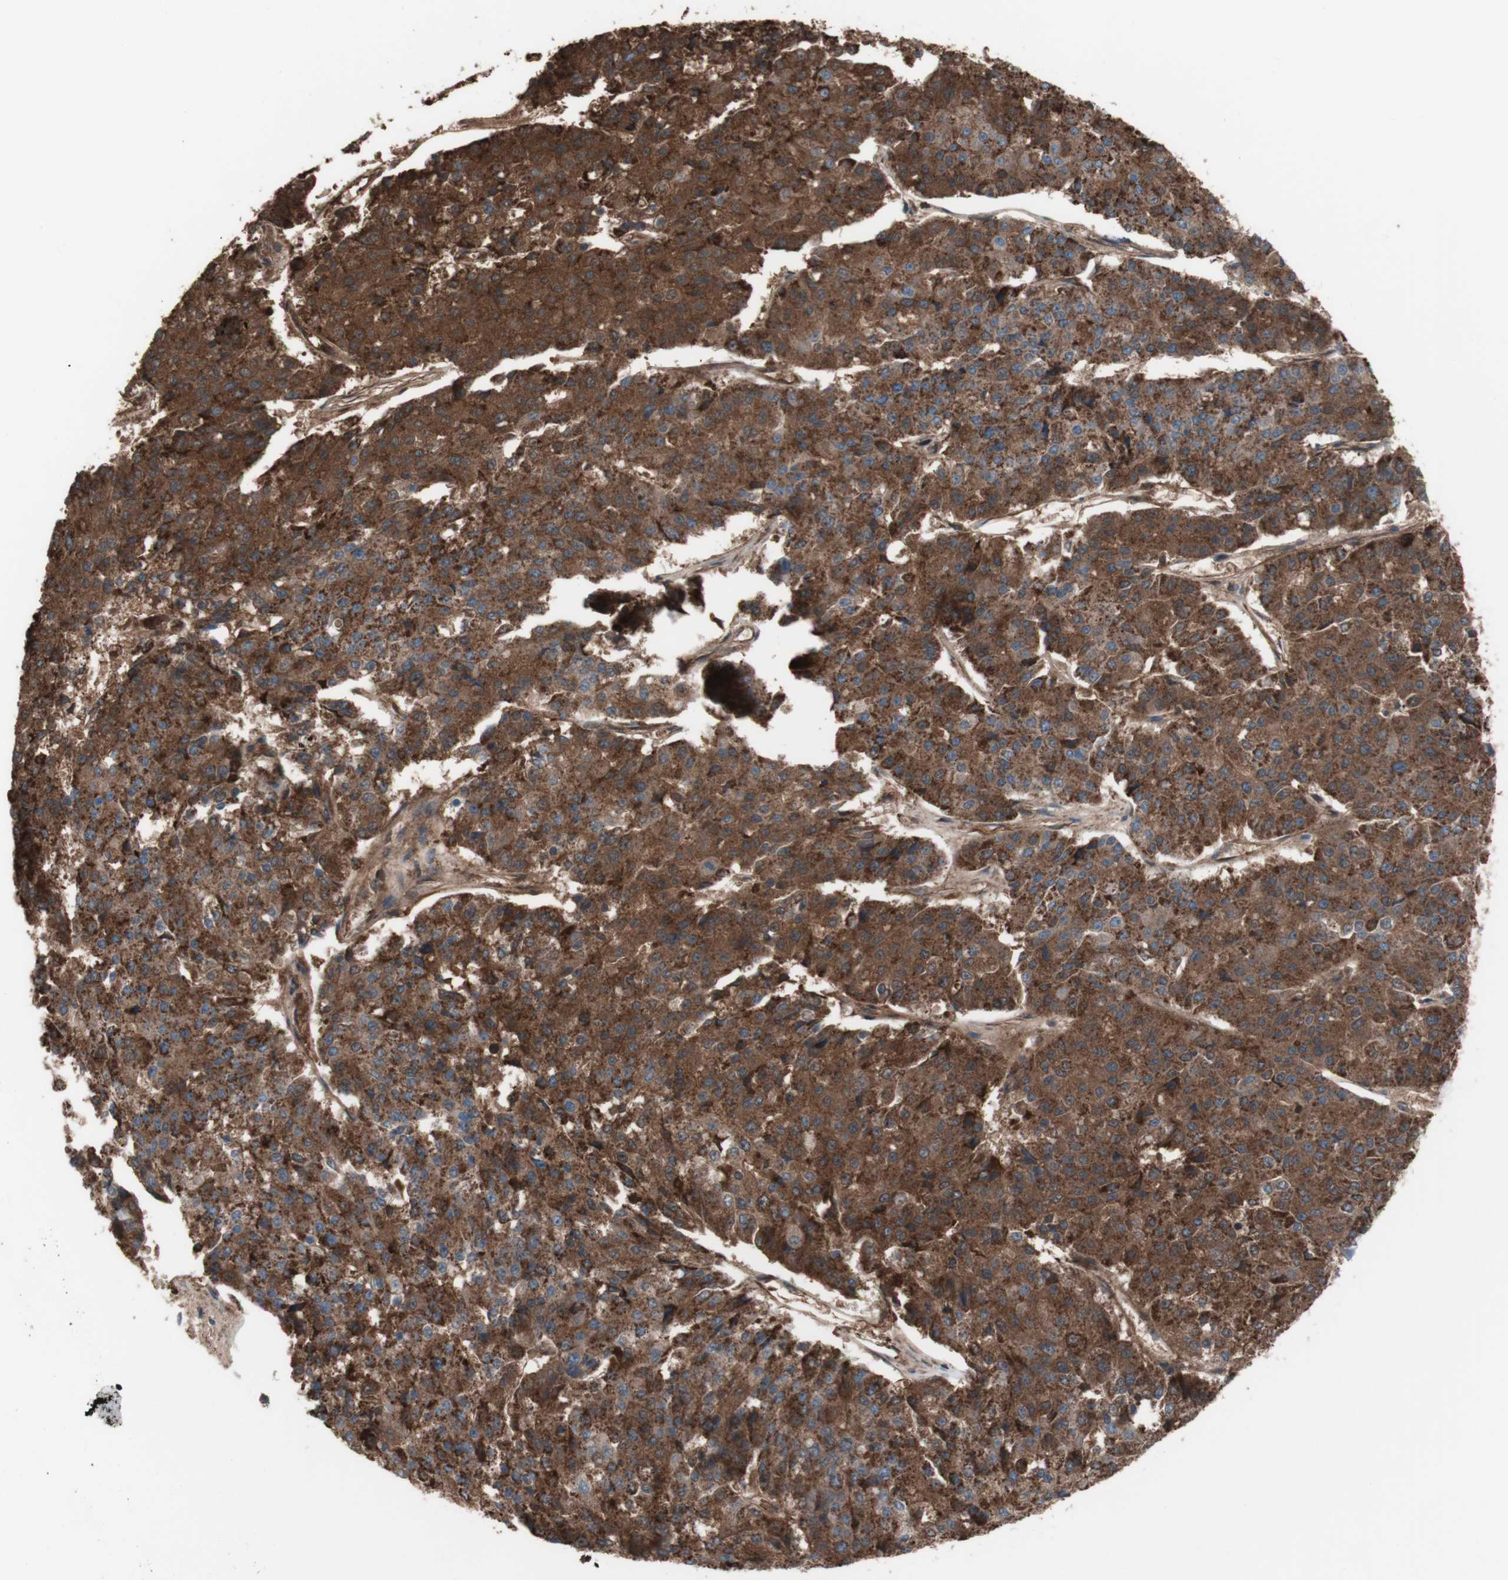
{"staining": {"intensity": "strong", "quantity": ">75%", "location": "cytoplasmic/membranous"}, "tissue": "pancreatic cancer", "cell_type": "Tumor cells", "image_type": "cancer", "snomed": [{"axis": "morphology", "description": "Adenocarcinoma, NOS"}, {"axis": "topography", "description": "Pancreas"}], "caption": "Immunohistochemistry (IHC) (DAB) staining of human pancreatic cancer exhibits strong cytoplasmic/membranous protein expression in about >75% of tumor cells.", "gene": "CD46", "patient": {"sex": "male", "age": 50}}